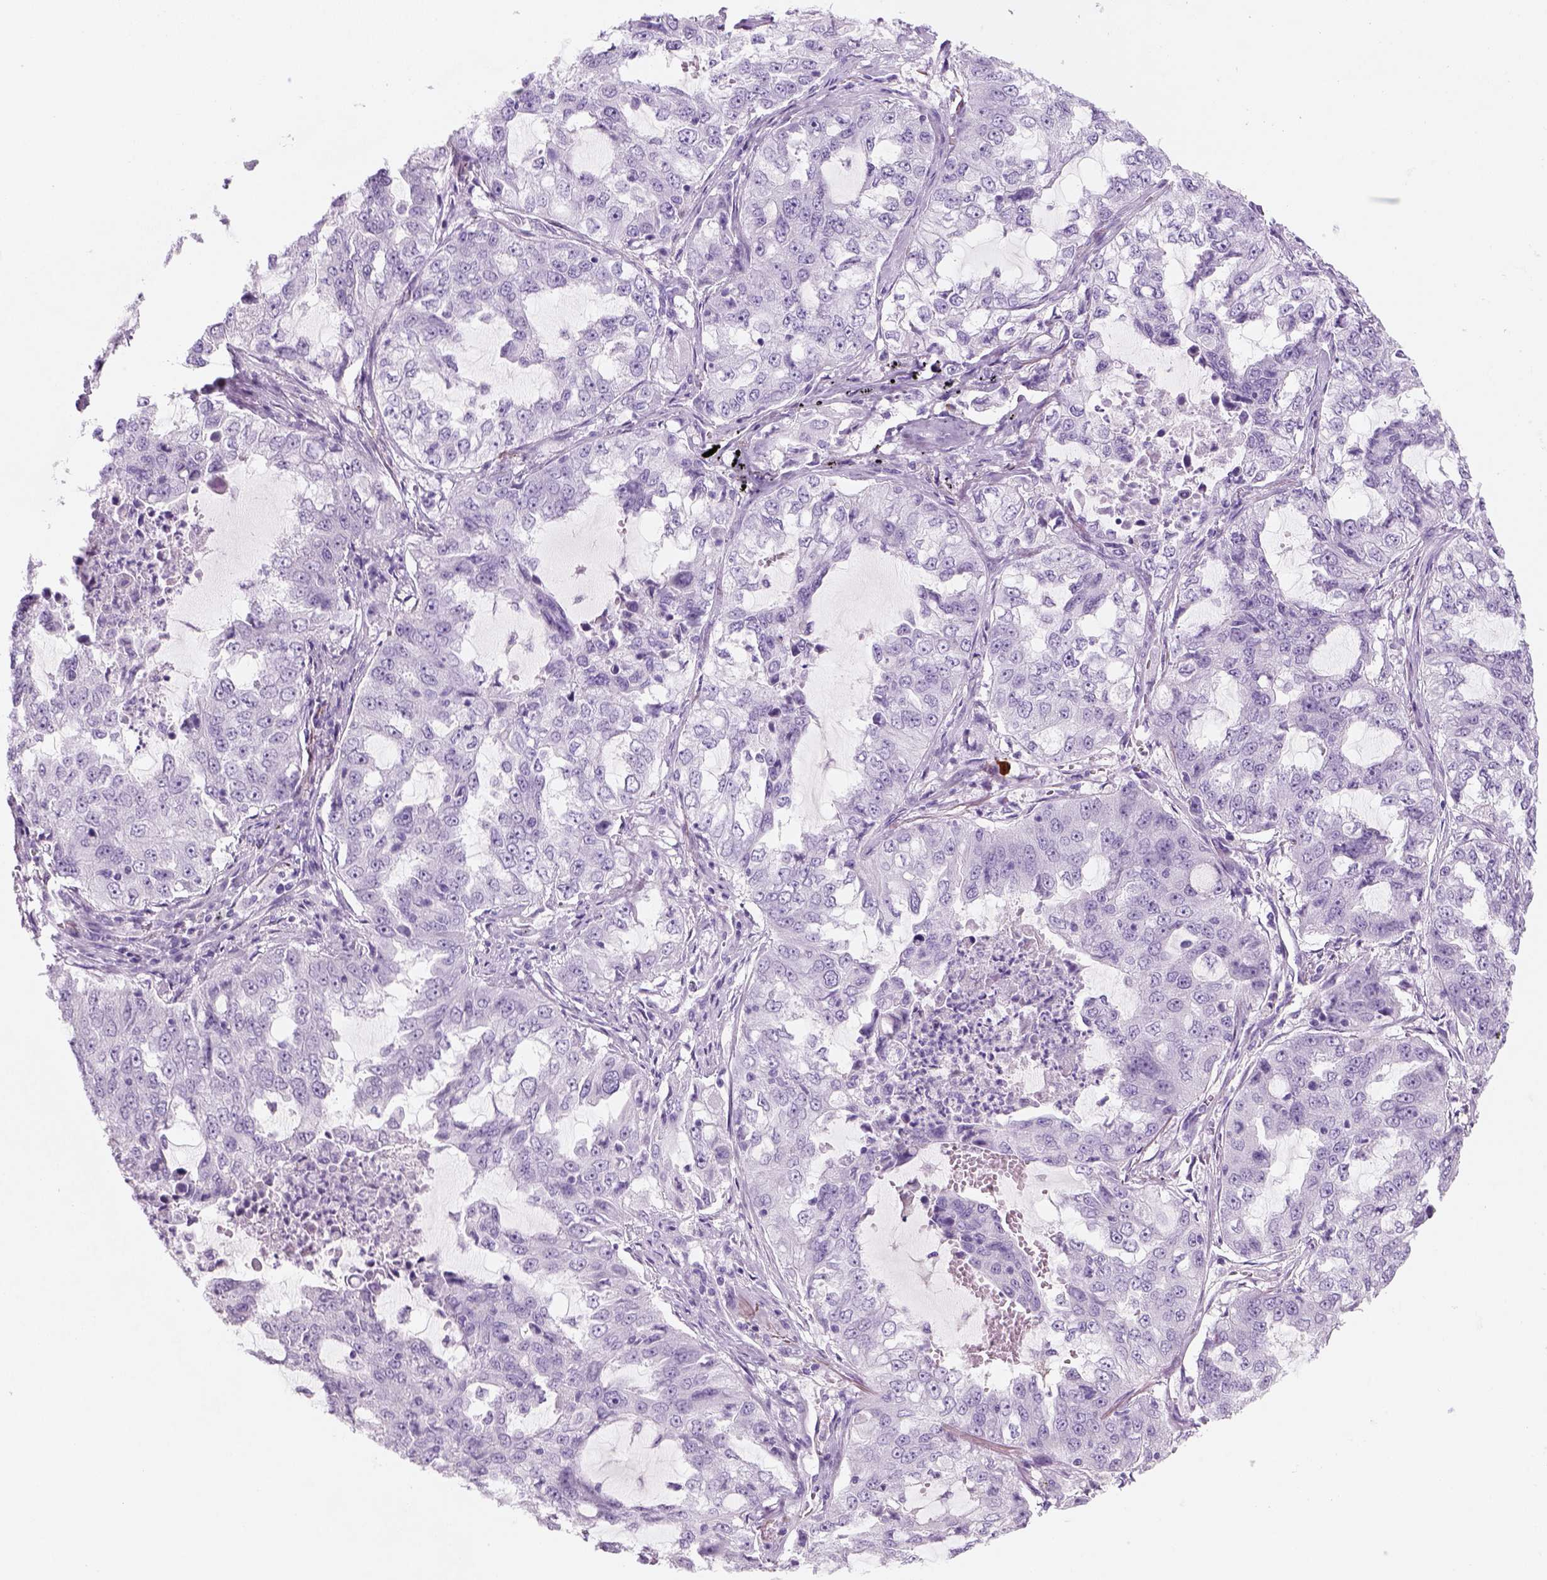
{"staining": {"intensity": "negative", "quantity": "none", "location": "none"}, "tissue": "lung cancer", "cell_type": "Tumor cells", "image_type": "cancer", "snomed": [{"axis": "morphology", "description": "Adenocarcinoma, NOS"}, {"axis": "topography", "description": "Lung"}], "caption": "An image of human lung cancer (adenocarcinoma) is negative for staining in tumor cells. (Stains: DAB immunohistochemistry (IHC) with hematoxylin counter stain, Microscopy: brightfield microscopy at high magnification).", "gene": "KRTAP11-1", "patient": {"sex": "female", "age": 61}}